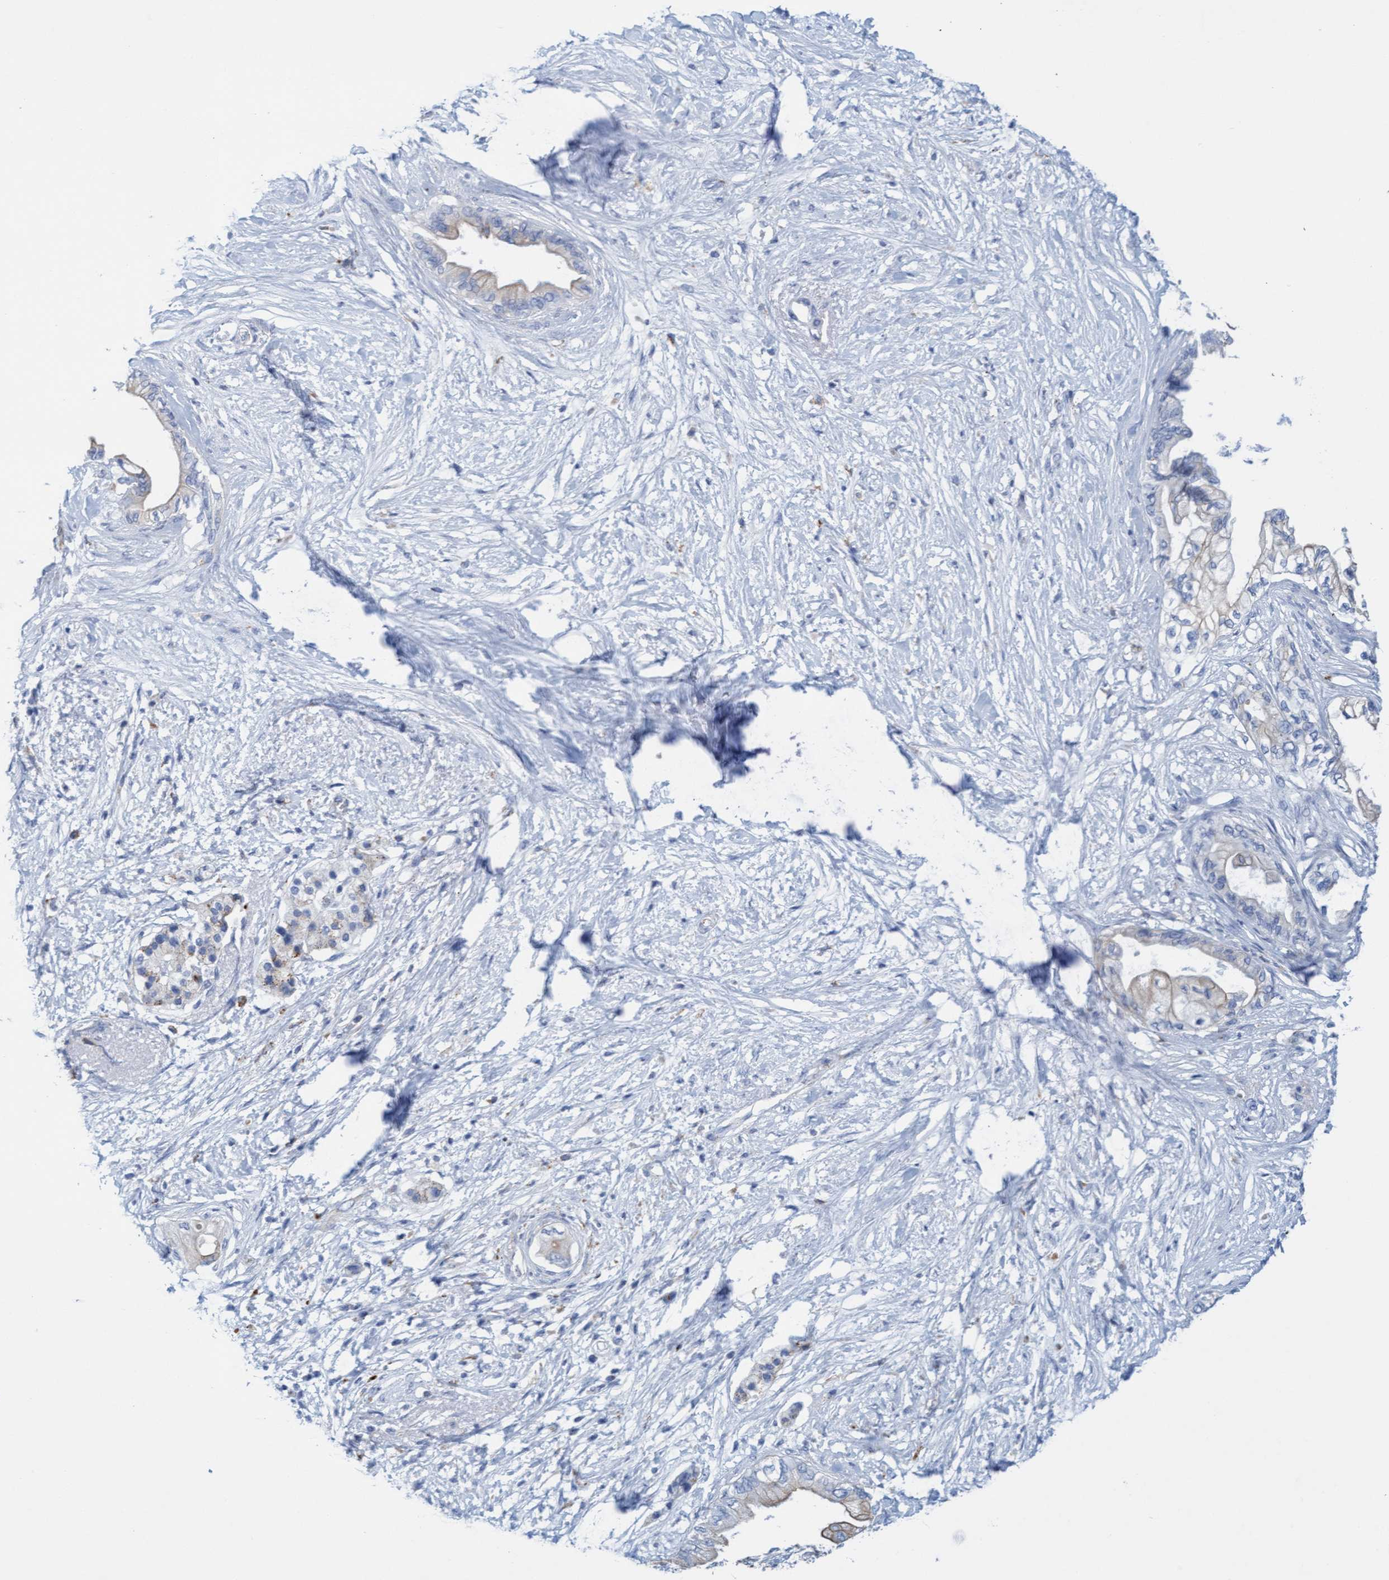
{"staining": {"intensity": "weak", "quantity": "<25%", "location": "cytoplasmic/membranous"}, "tissue": "pancreatic cancer", "cell_type": "Tumor cells", "image_type": "cancer", "snomed": [{"axis": "morphology", "description": "Normal tissue, NOS"}, {"axis": "morphology", "description": "Adenocarcinoma, NOS"}, {"axis": "topography", "description": "Pancreas"}, {"axis": "topography", "description": "Duodenum"}], "caption": "Photomicrograph shows no protein positivity in tumor cells of adenocarcinoma (pancreatic) tissue.", "gene": "SGSH", "patient": {"sex": "female", "age": 60}}